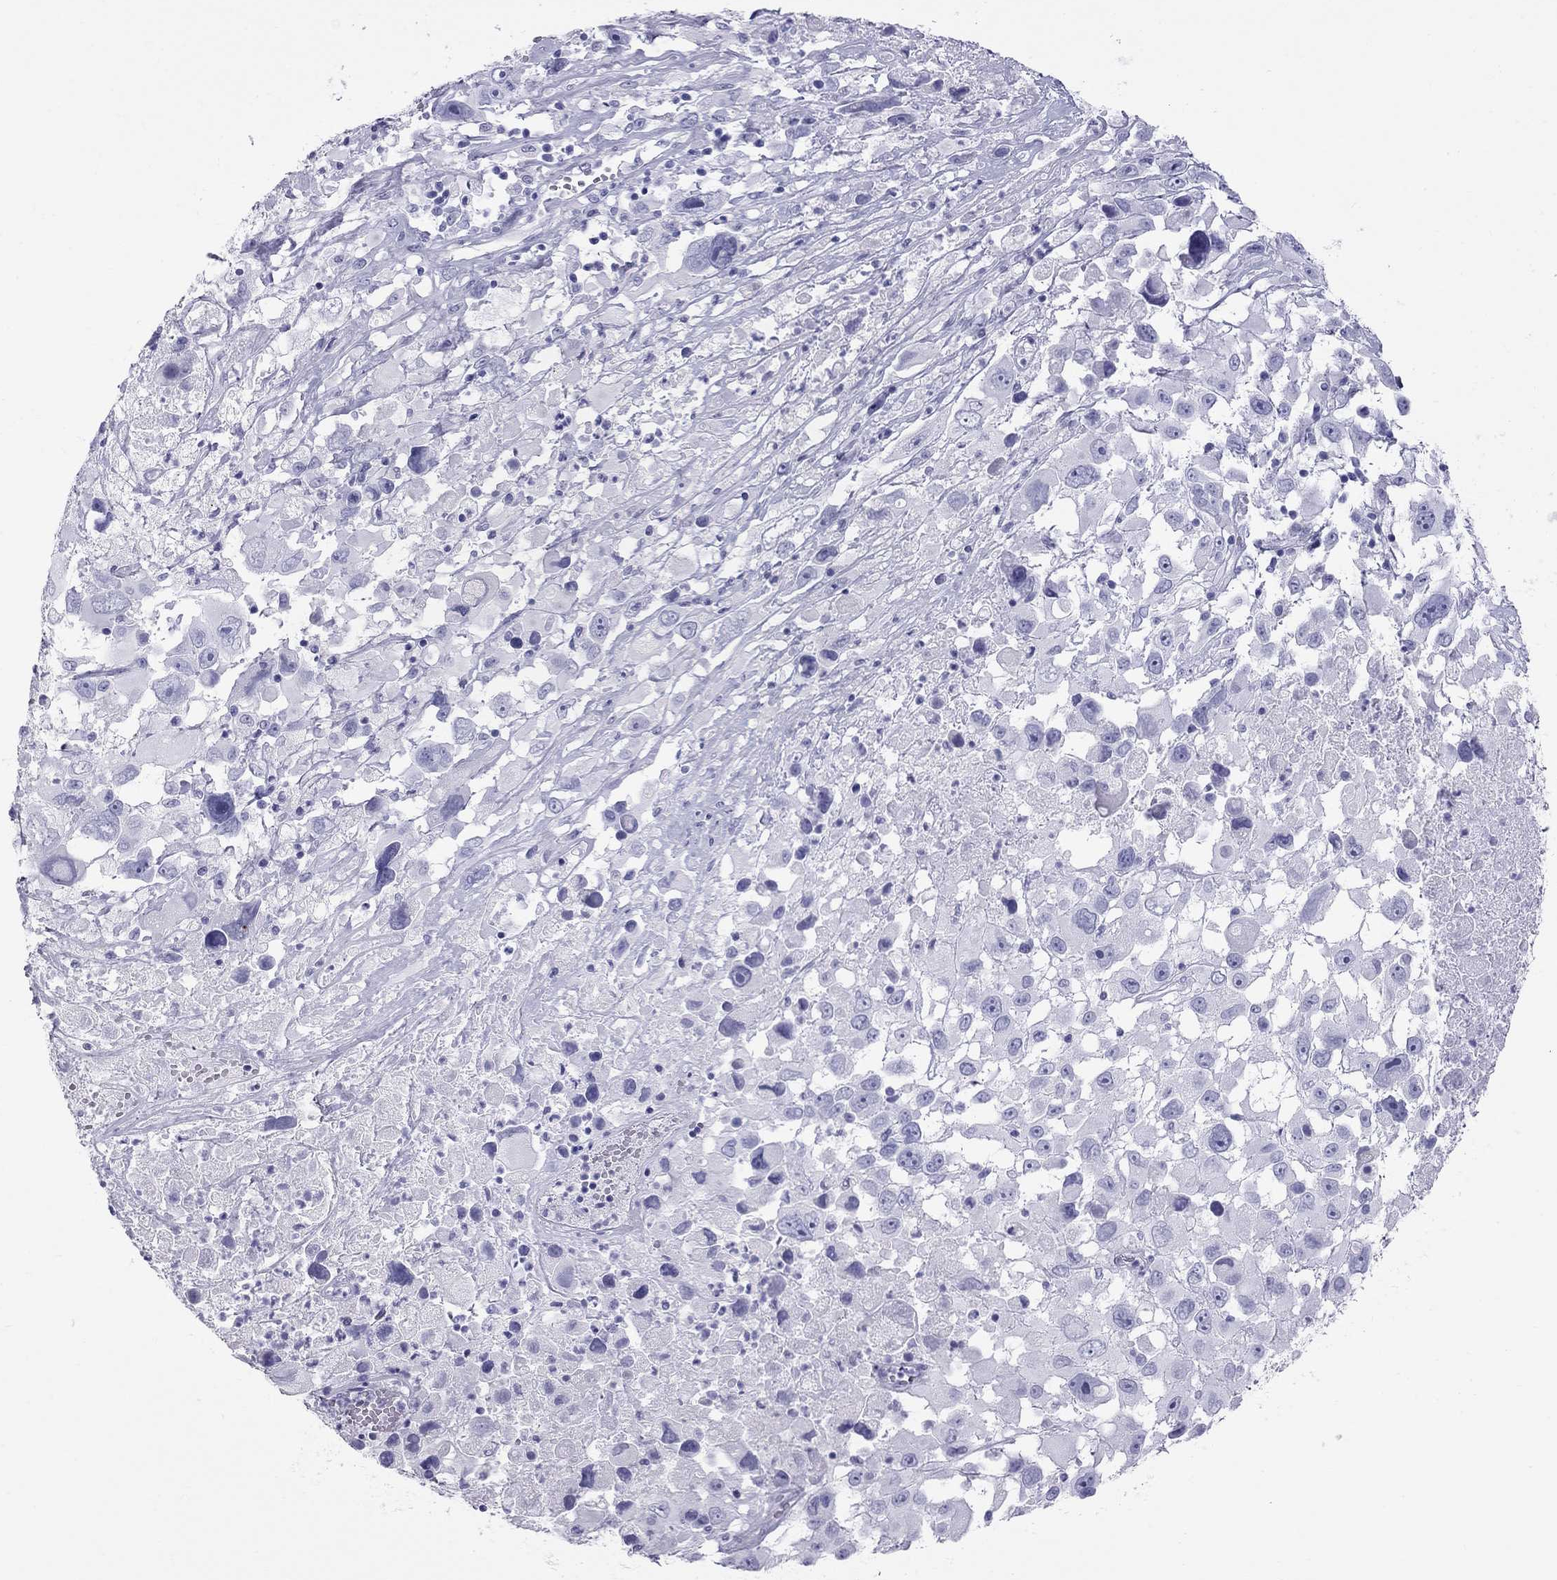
{"staining": {"intensity": "negative", "quantity": "none", "location": "none"}, "tissue": "melanoma", "cell_type": "Tumor cells", "image_type": "cancer", "snomed": [{"axis": "morphology", "description": "Malignant melanoma, Metastatic site"}, {"axis": "topography", "description": "Soft tissue"}], "caption": "Protein analysis of melanoma exhibits no significant staining in tumor cells.", "gene": "TRPM3", "patient": {"sex": "male", "age": 50}}